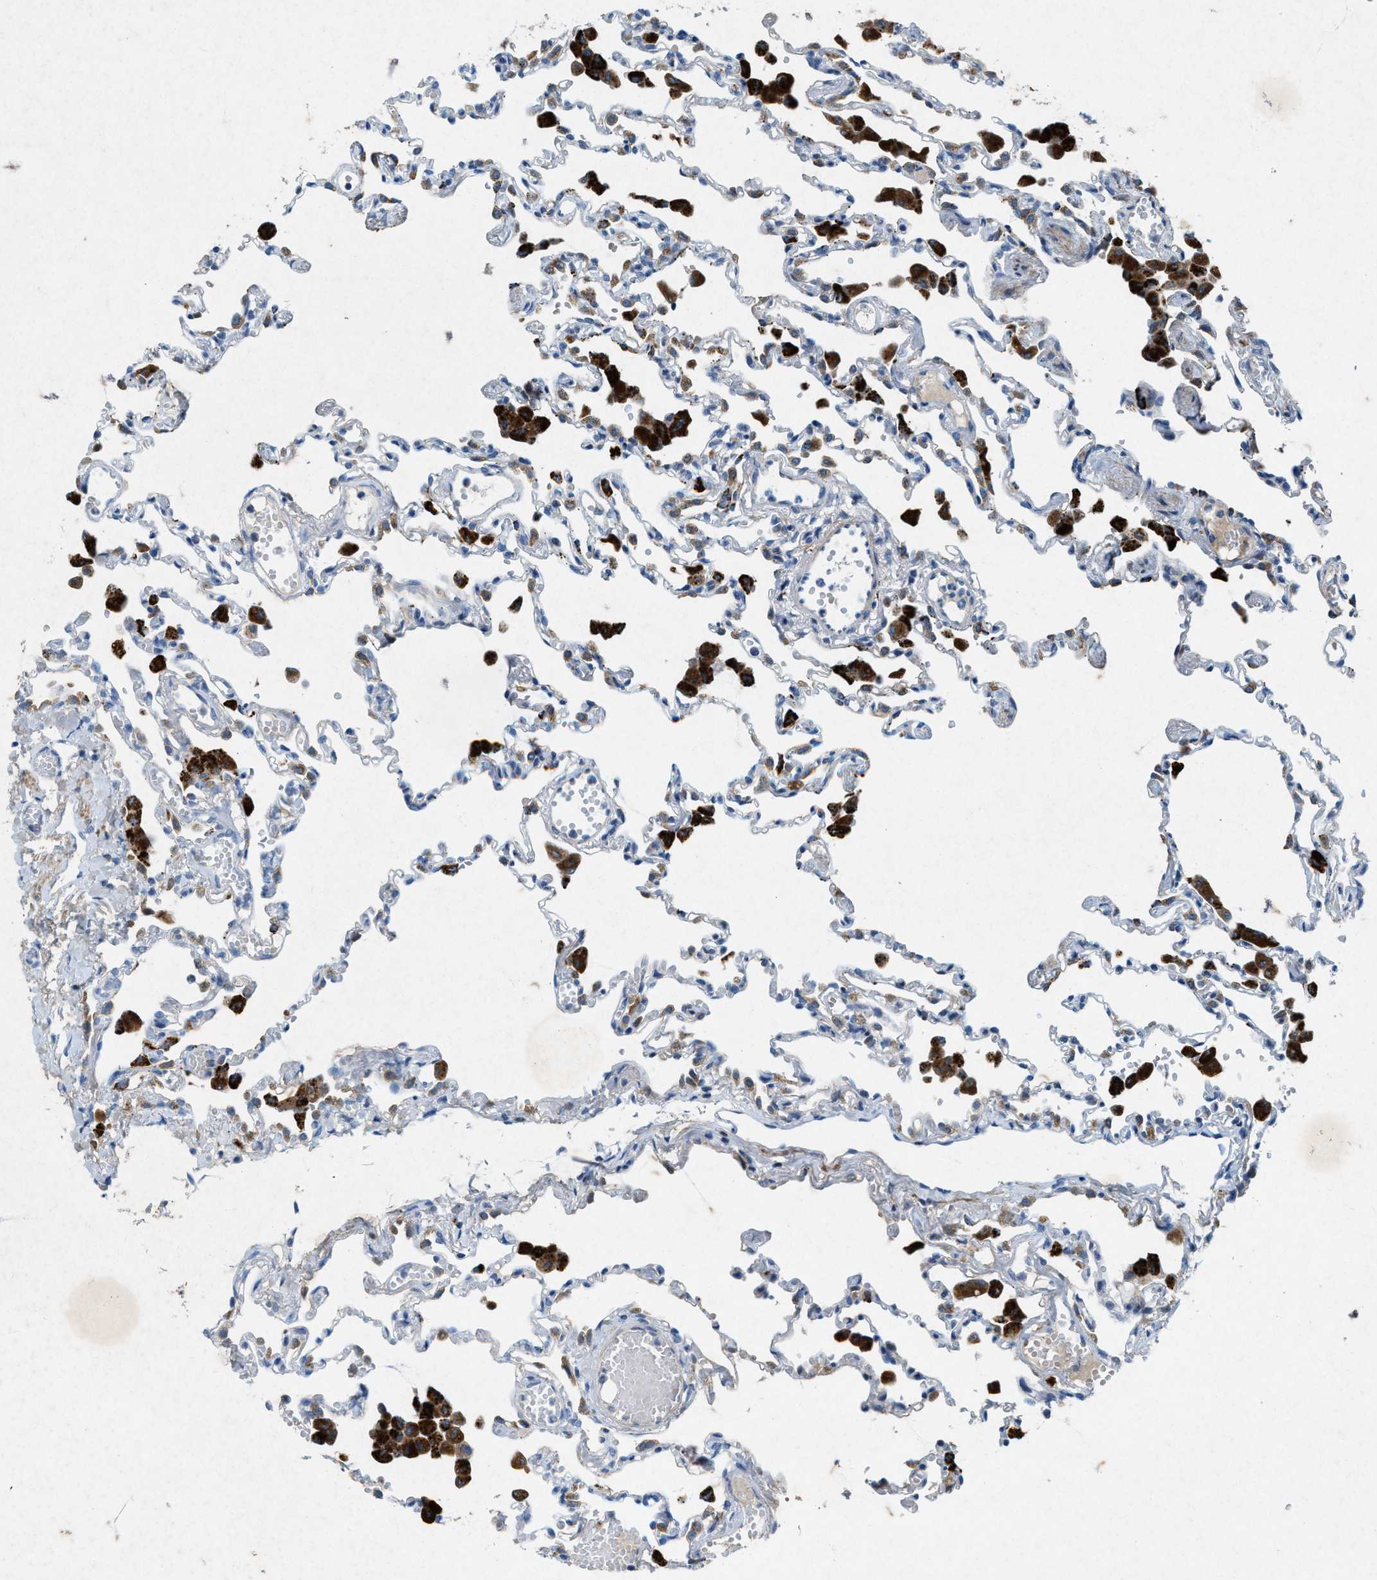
{"staining": {"intensity": "weak", "quantity": "<25%", "location": "cytoplasmic/membranous"}, "tissue": "lung", "cell_type": "Alveolar cells", "image_type": "normal", "snomed": [{"axis": "morphology", "description": "Normal tissue, NOS"}, {"axis": "topography", "description": "Bronchus"}, {"axis": "topography", "description": "Lung"}], "caption": "A micrograph of human lung is negative for staining in alveolar cells. (Stains: DAB (3,3'-diaminobenzidine) IHC with hematoxylin counter stain, Microscopy: brightfield microscopy at high magnification).", "gene": "URGCP", "patient": {"sex": "female", "age": 49}}